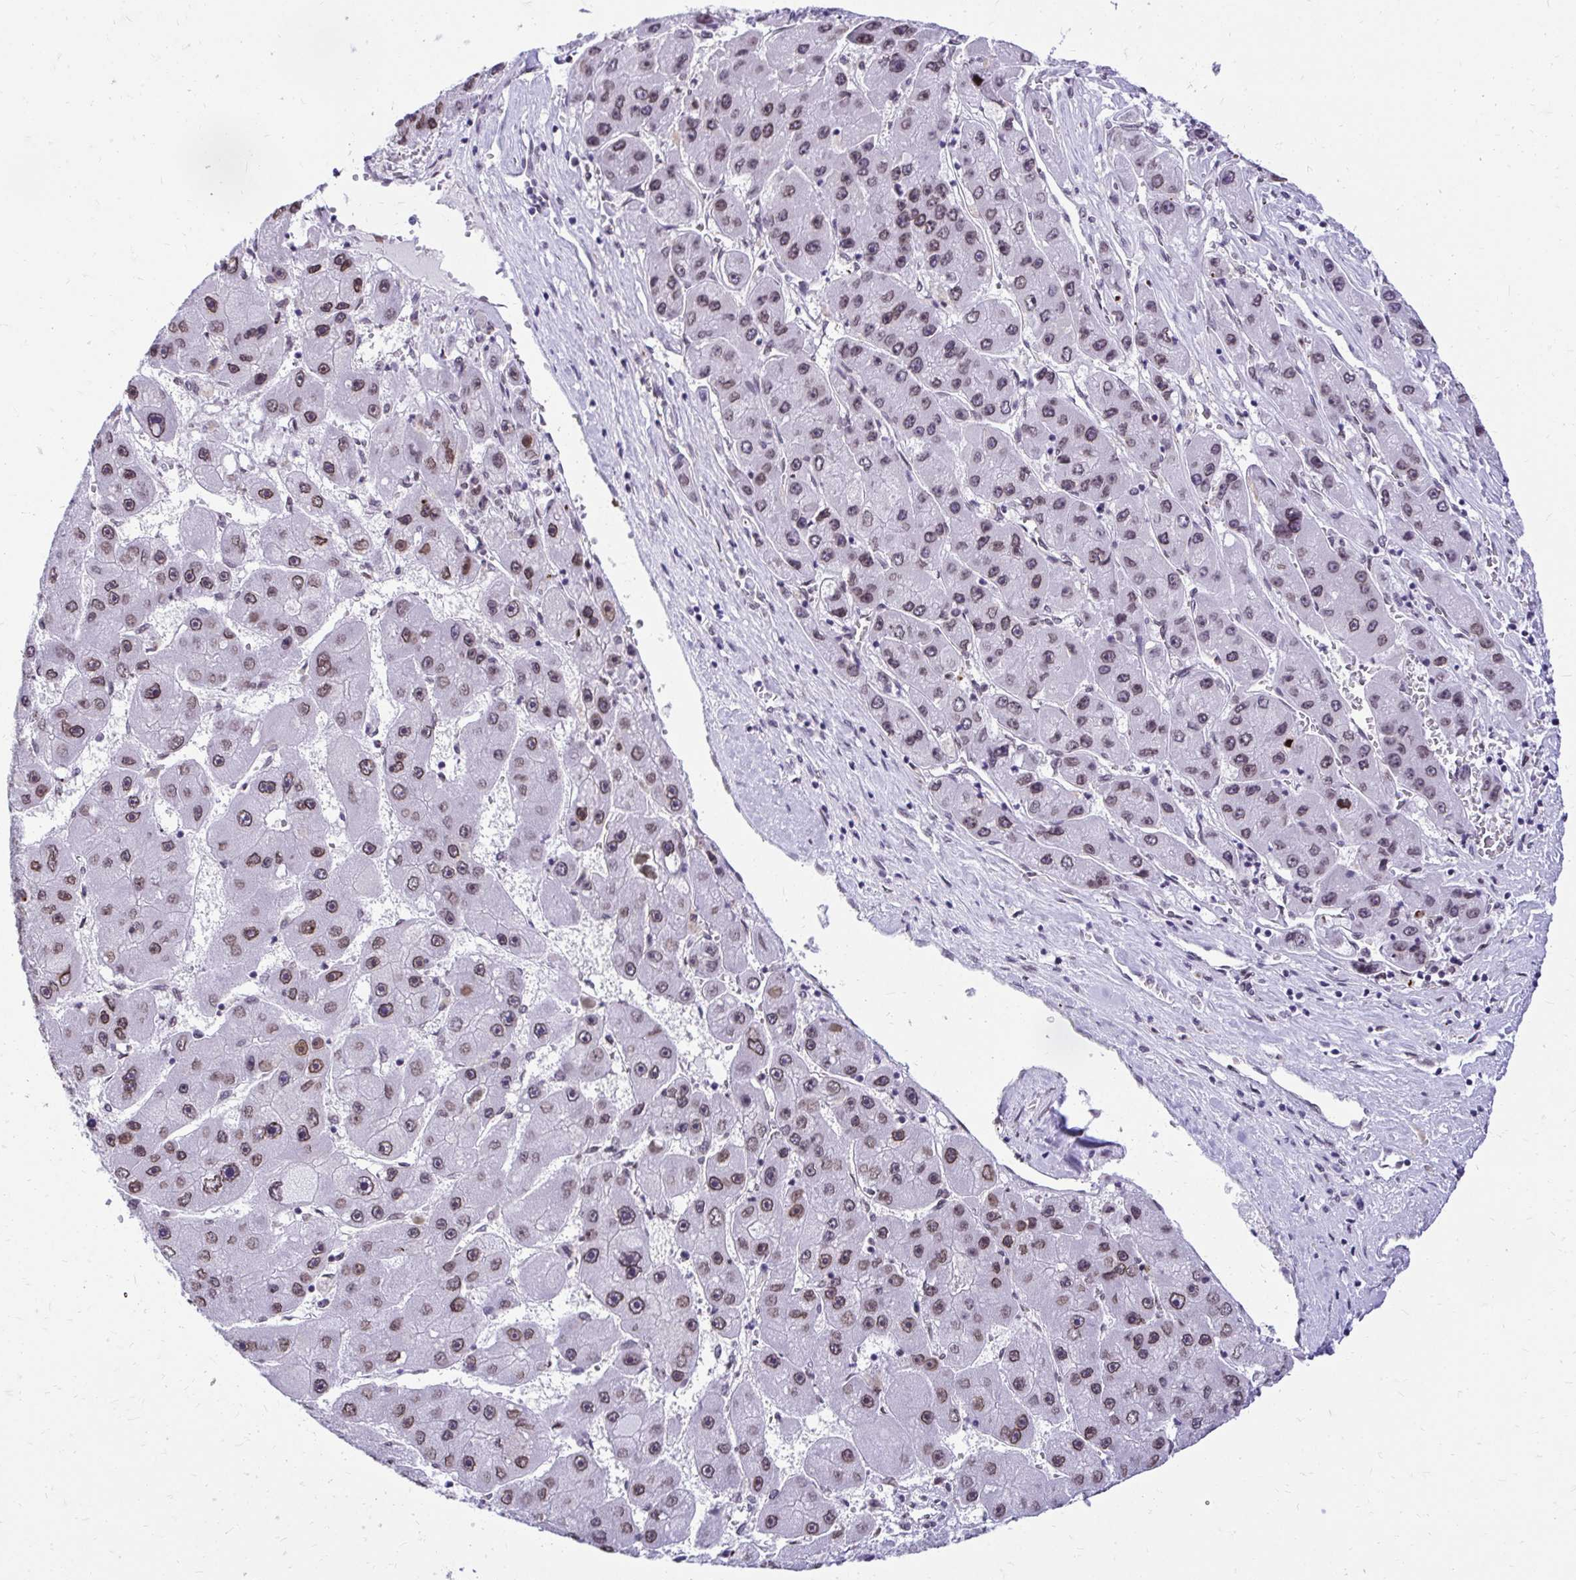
{"staining": {"intensity": "moderate", "quantity": ">75%", "location": "cytoplasmic/membranous,nuclear"}, "tissue": "liver cancer", "cell_type": "Tumor cells", "image_type": "cancer", "snomed": [{"axis": "morphology", "description": "Carcinoma, Hepatocellular, NOS"}, {"axis": "topography", "description": "Liver"}], "caption": "This image reveals immunohistochemistry staining of human liver cancer, with medium moderate cytoplasmic/membranous and nuclear expression in about >75% of tumor cells.", "gene": "BANF1", "patient": {"sex": "female", "age": 61}}